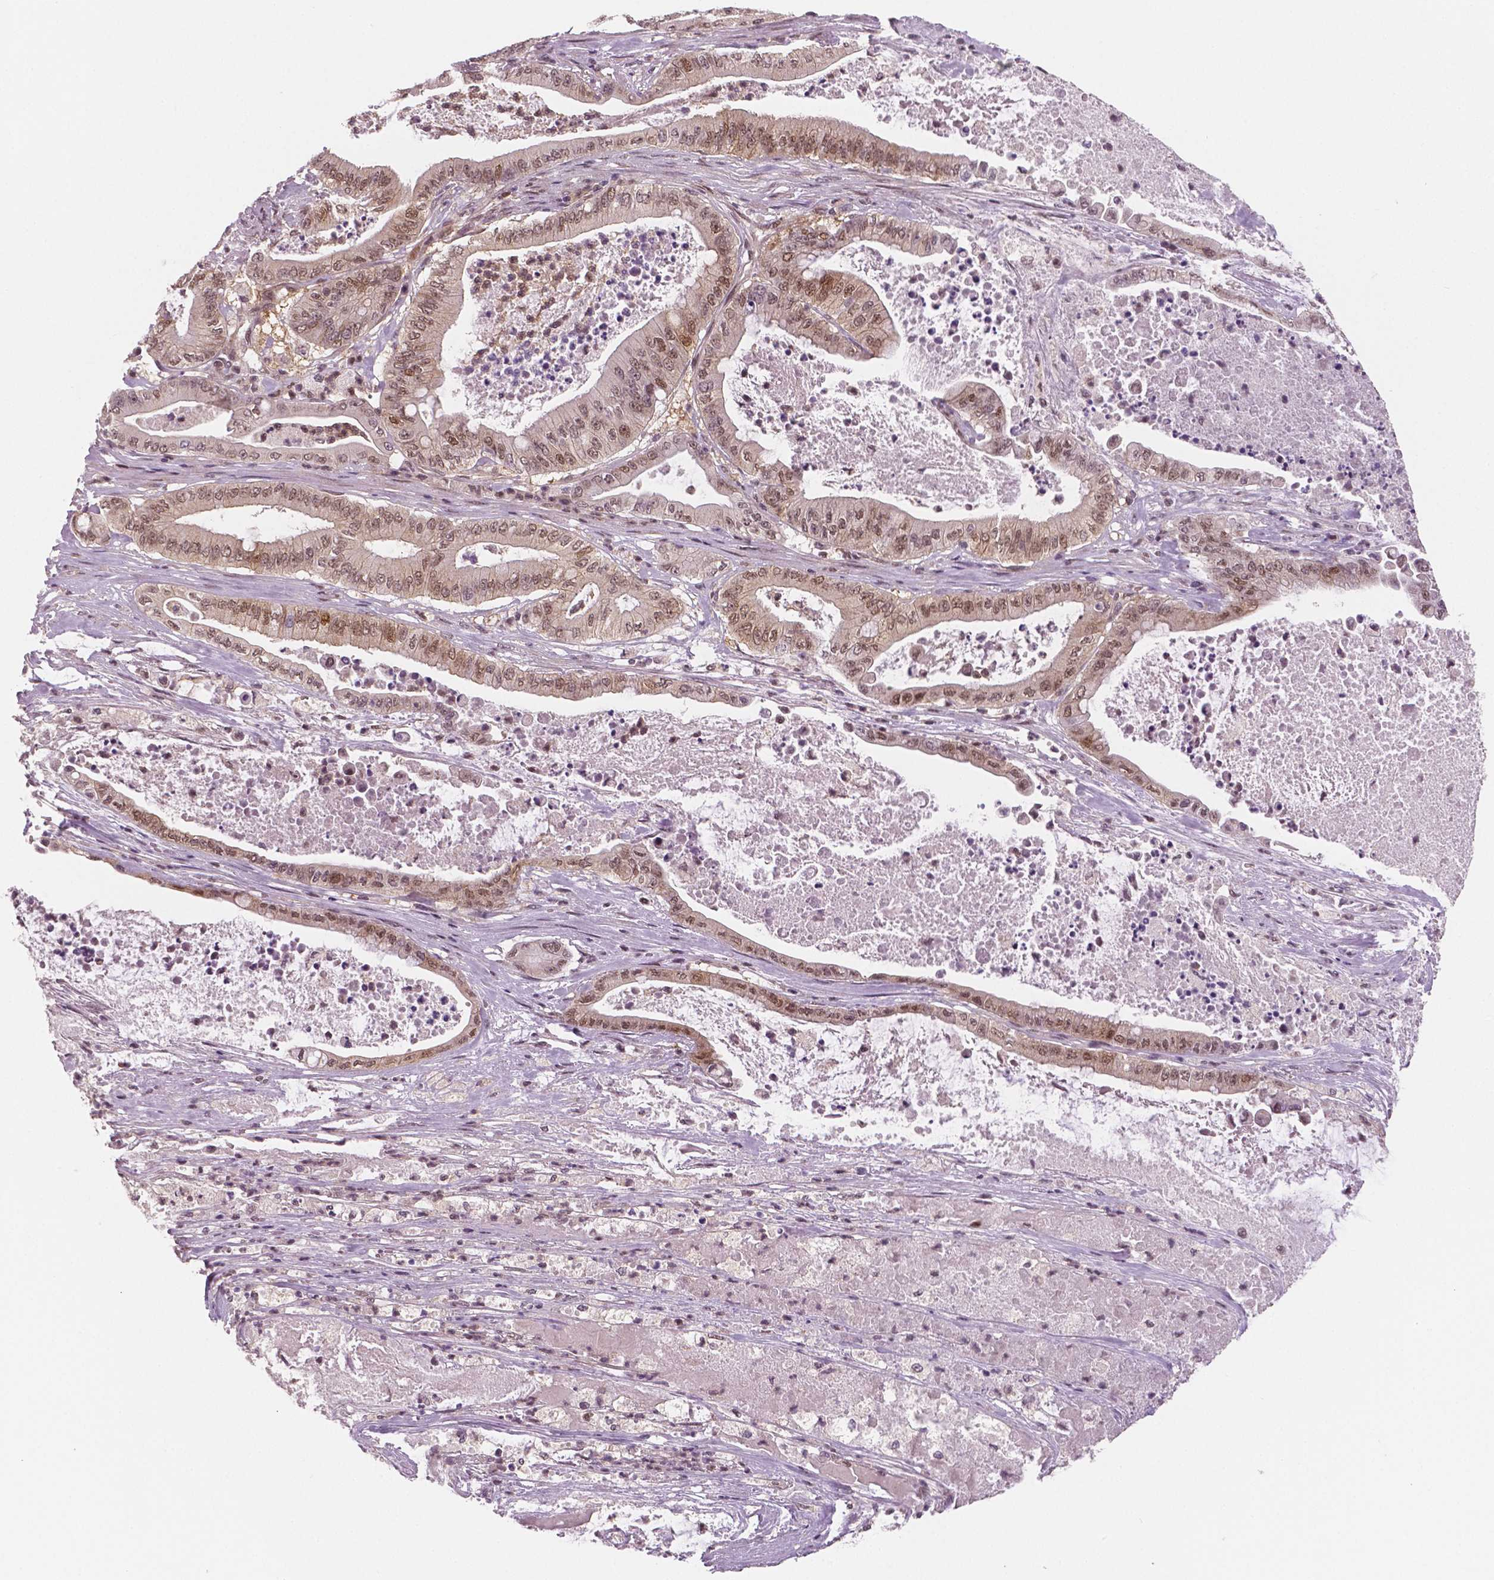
{"staining": {"intensity": "moderate", "quantity": ">75%", "location": "cytoplasmic/membranous,nuclear"}, "tissue": "pancreatic cancer", "cell_type": "Tumor cells", "image_type": "cancer", "snomed": [{"axis": "morphology", "description": "Adenocarcinoma, NOS"}, {"axis": "topography", "description": "Pancreas"}], "caption": "Moderate cytoplasmic/membranous and nuclear expression is present in about >75% of tumor cells in pancreatic adenocarcinoma. (brown staining indicates protein expression, while blue staining denotes nuclei).", "gene": "STAT3", "patient": {"sex": "male", "age": 71}}